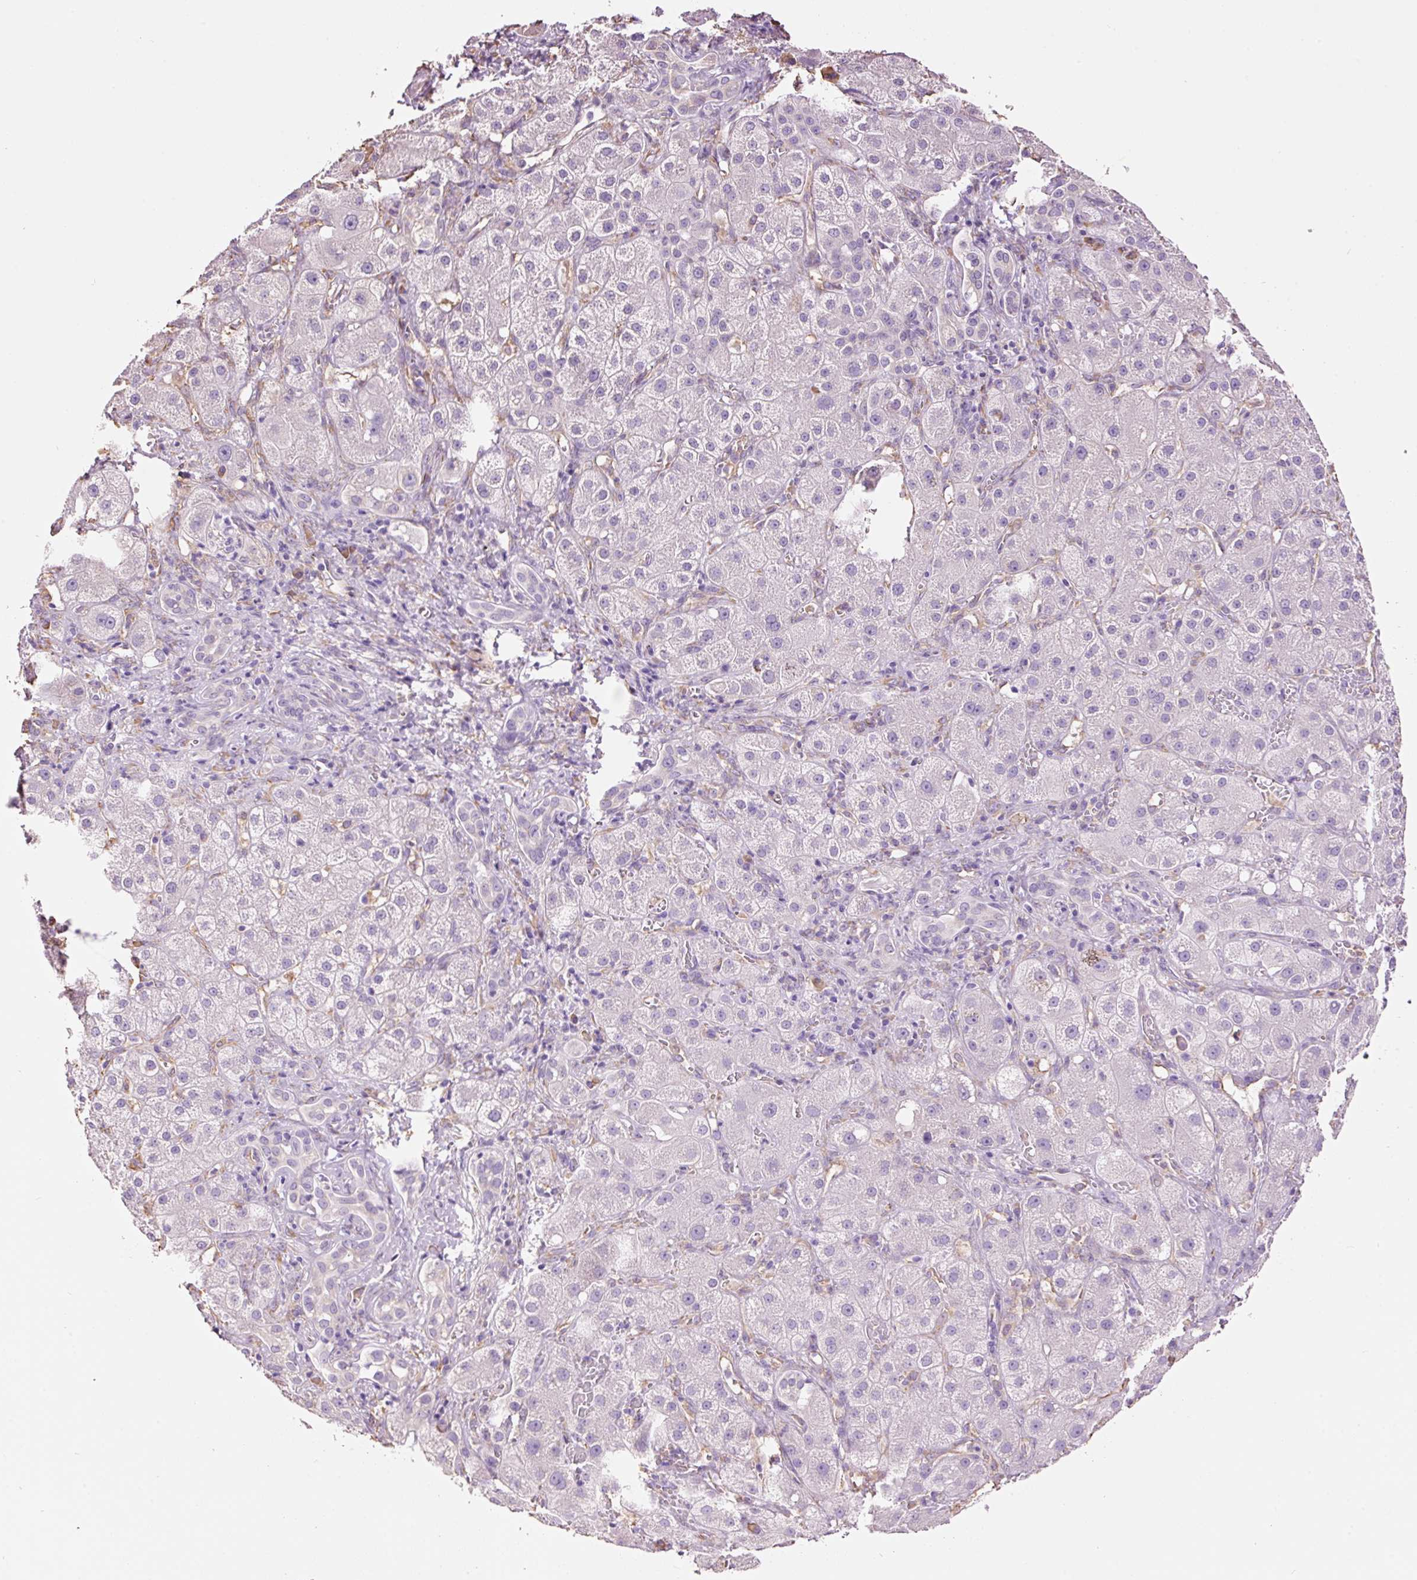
{"staining": {"intensity": "negative", "quantity": "none", "location": "none"}, "tissue": "liver cancer", "cell_type": "Tumor cells", "image_type": "cancer", "snomed": [{"axis": "morphology", "description": "Cholangiocarcinoma"}, {"axis": "topography", "description": "Liver"}], "caption": "Immunohistochemistry of liver cancer shows no staining in tumor cells.", "gene": "GCG", "patient": {"sex": "male", "age": 67}}